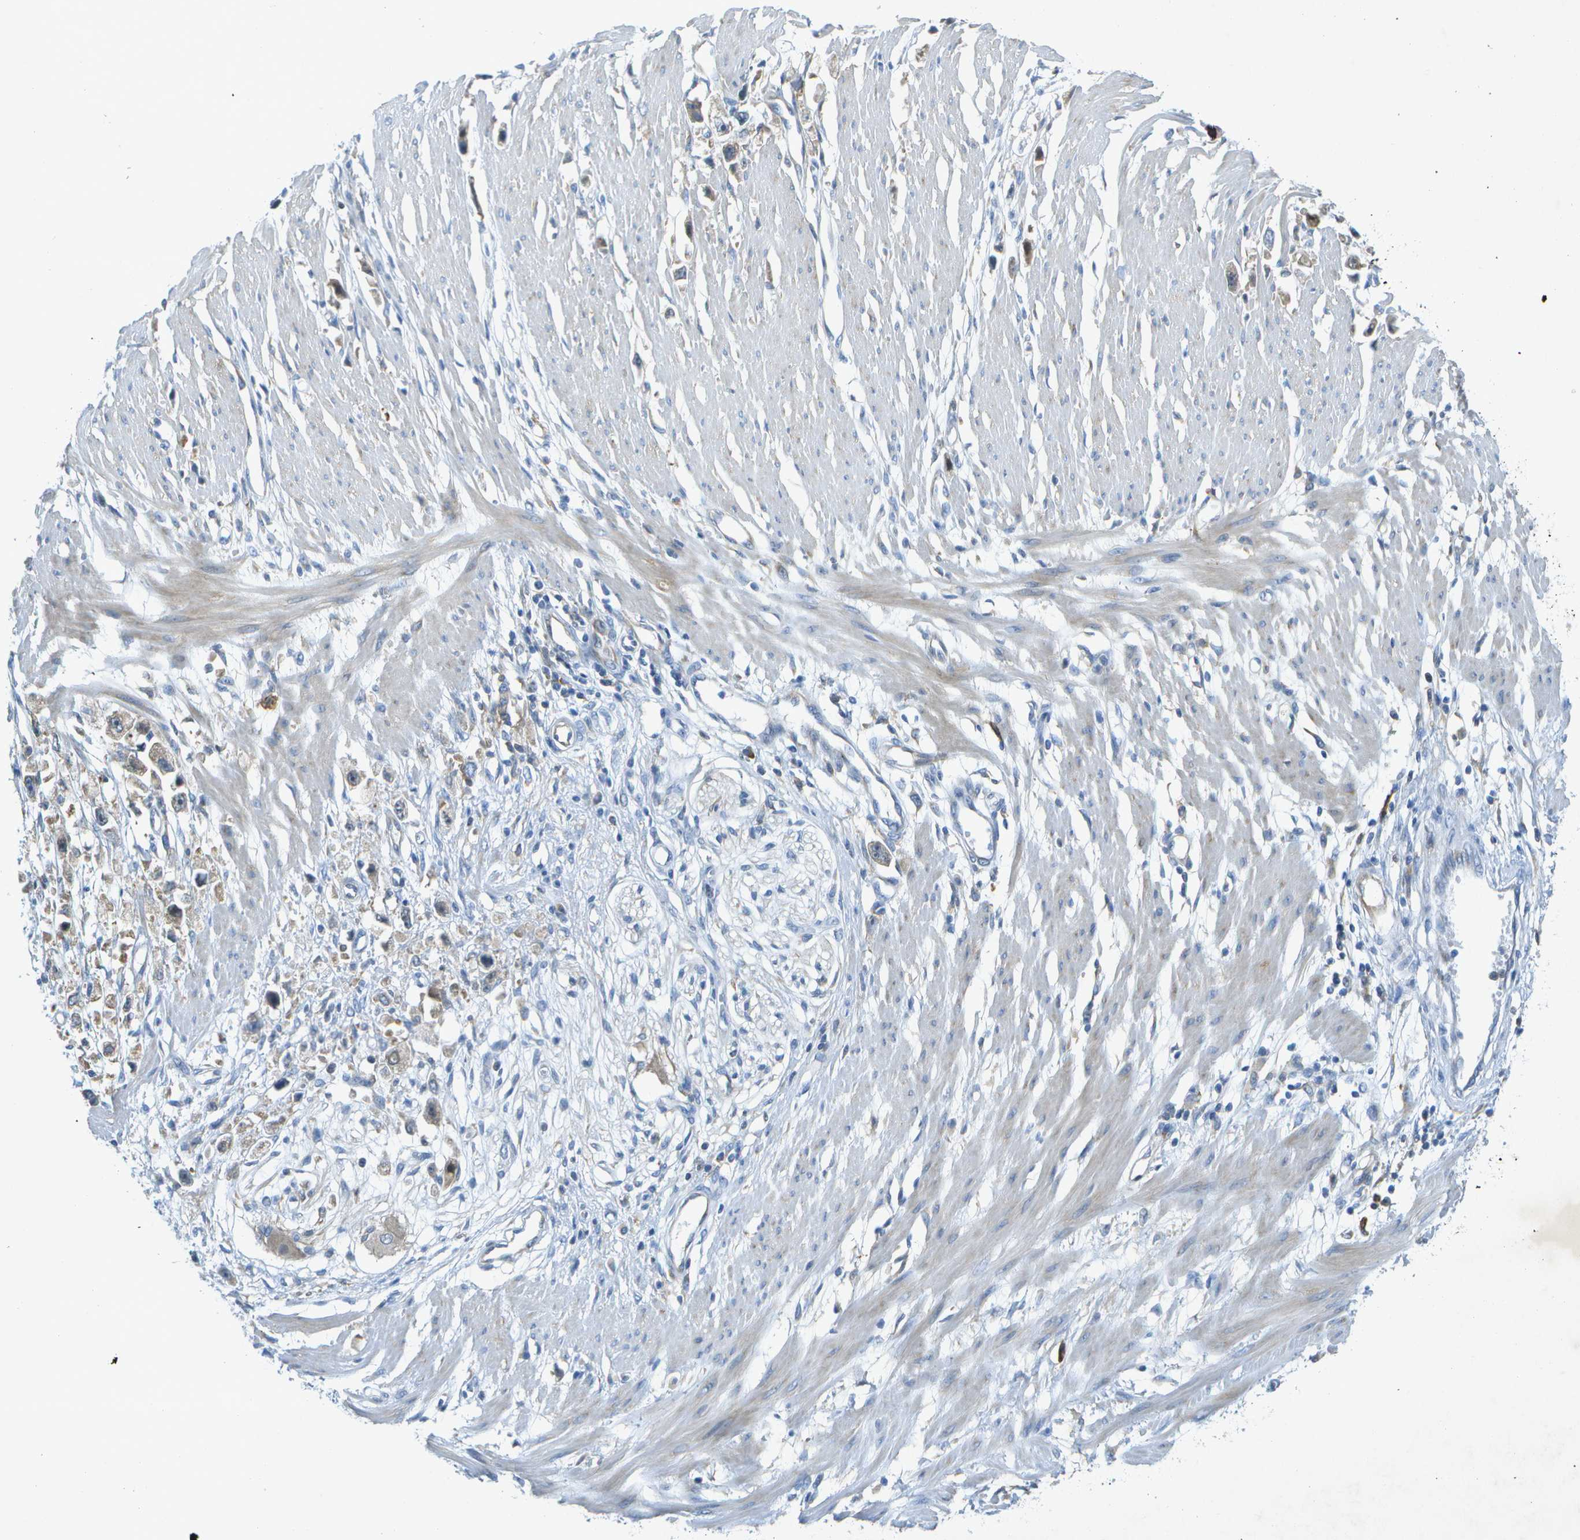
{"staining": {"intensity": "weak", "quantity": "<25%", "location": "cytoplasmic/membranous"}, "tissue": "stomach cancer", "cell_type": "Tumor cells", "image_type": "cancer", "snomed": [{"axis": "morphology", "description": "Adenocarcinoma, NOS"}, {"axis": "topography", "description": "Stomach"}], "caption": "Immunohistochemistry (IHC) histopathology image of human stomach cancer stained for a protein (brown), which shows no positivity in tumor cells.", "gene": "WNK2", "patient": {"sex": "female", "age": 59}}